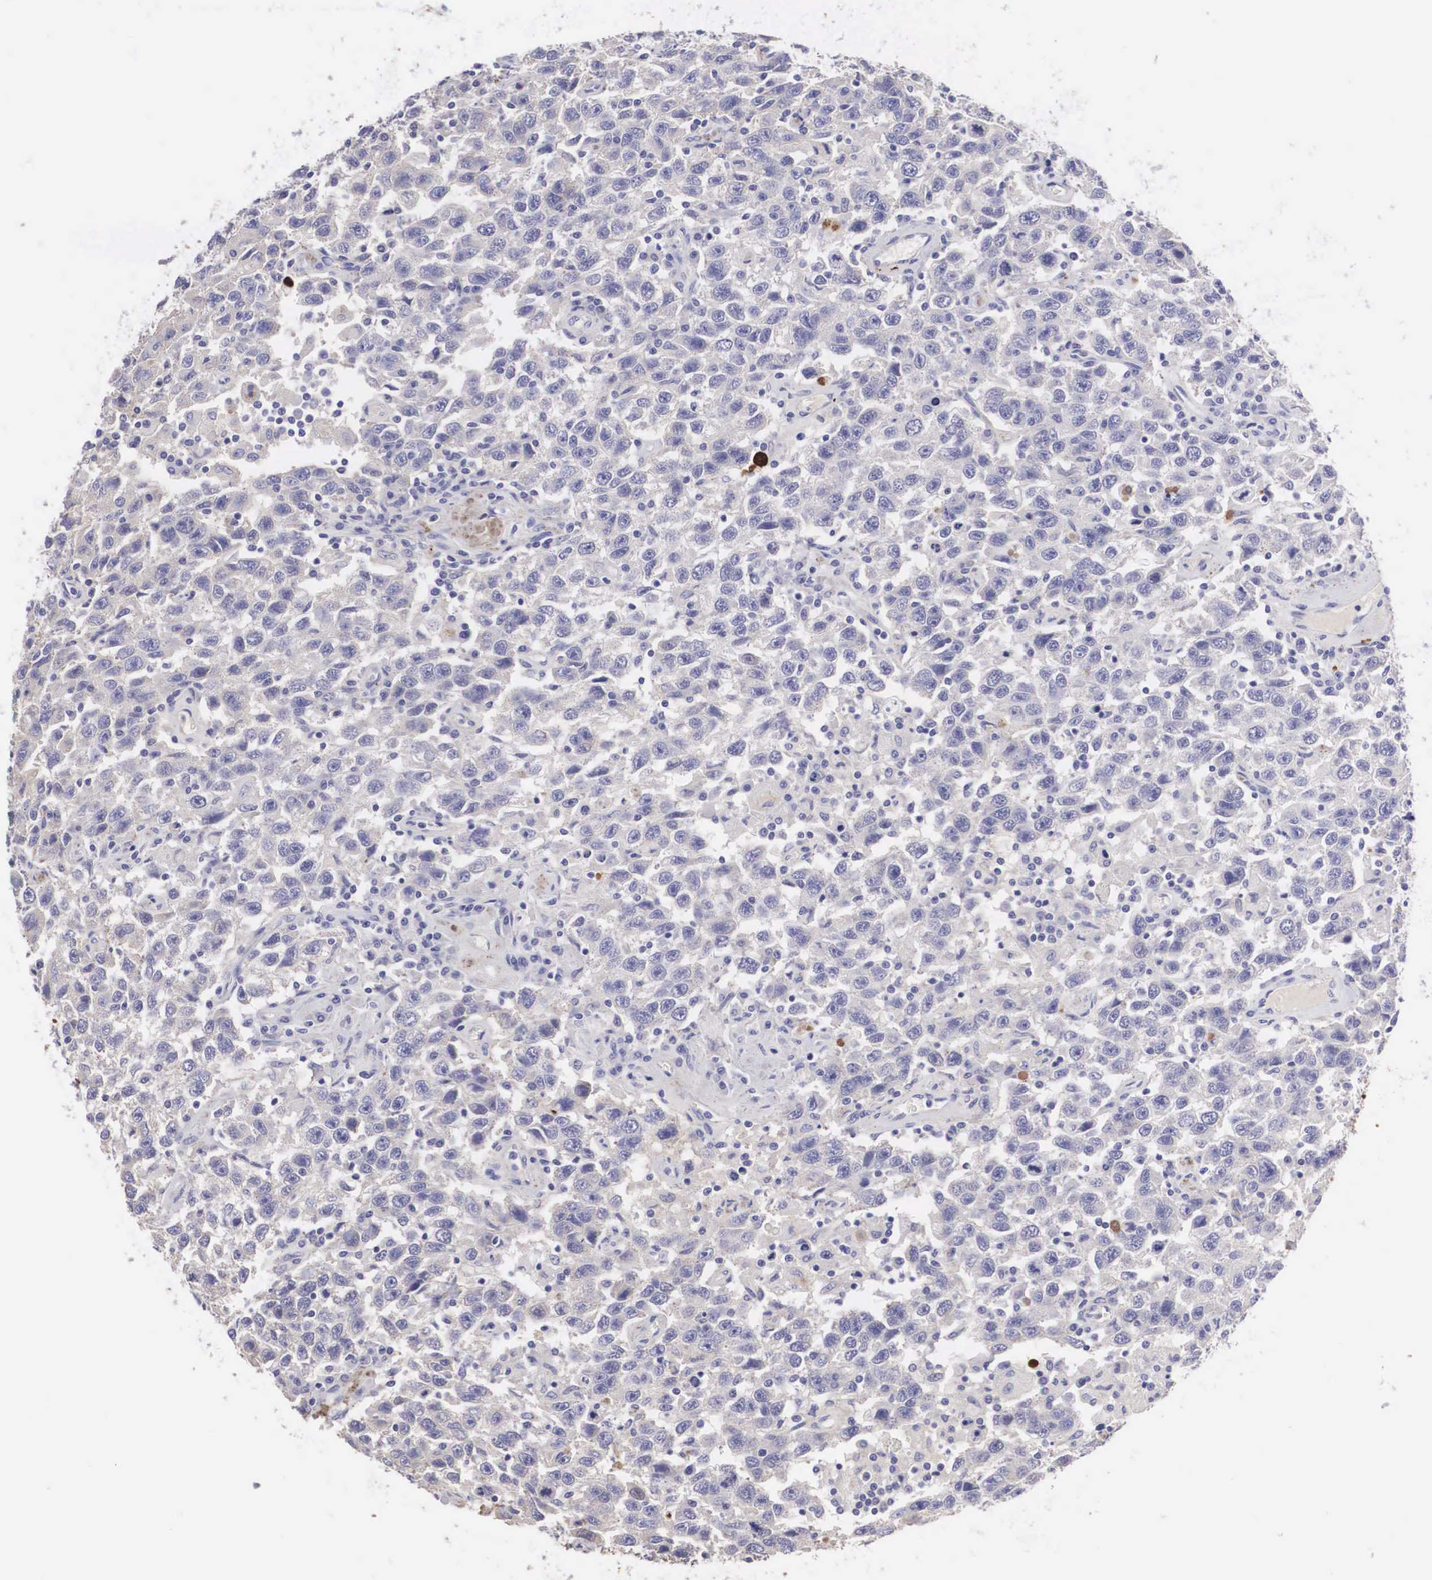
{"staining": {"intensity": "negative", "quantity": "none", "location": "none"}, "tissue": "testis cancer", "cell_type": "Tumor cells", "image_type": "cancer", "snomed": [{"axis": "morphology", "description": "Seminoma, NOS"}, {"axis": "topography", "description": "Testis"}], "caption": "IHC photomicrograph of human seminoma (testis) stained for a protein (brown), which displays no expression in tumor cells. Brightfield microscopy of IHC stained with DAB (3,3'-diaminobenzidine) (brown) and hematoxylin (blue), captured at high magnification.", "gene": "CLU", "patient": {"sex": "male", "age": 41}}